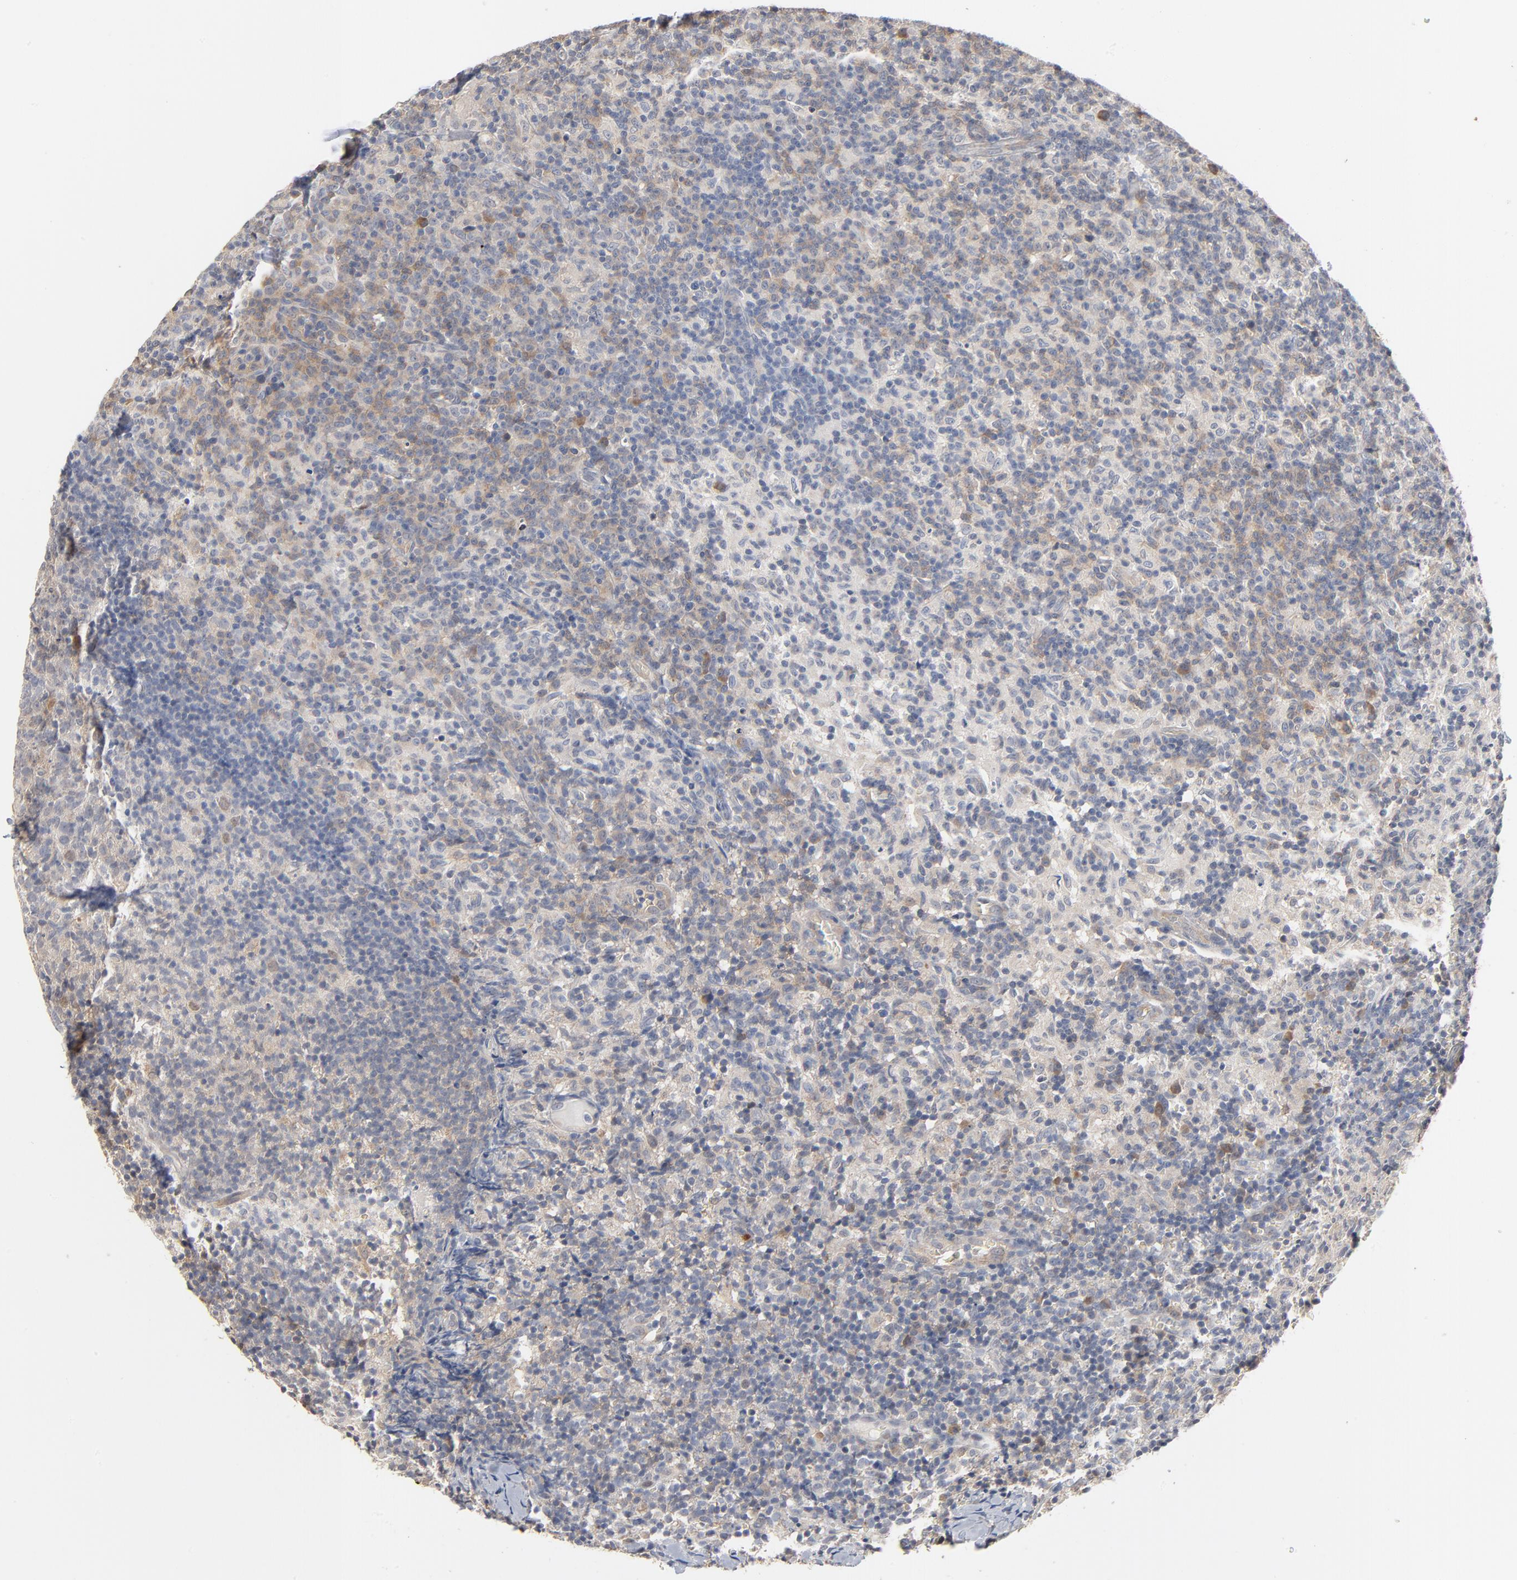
{"staining": {"intensity": "weak", "quantity": "25%-75%", "location": "cytoplasmic/membranous"}, "tissue": "lymph node", "cell_type": "Germinal center cells", "image_type": "normal", "snomed": [{"axis": "morphology", "description": "Normal tissue, NOS"}, {"axis": "morphology", "description": "Inflammation, NOS"}, {"axis": "topography", "description": "Lymph node"}], "caption": "Lymph node stained with a brown dye exhibits weak cytoplasmic/membranous positive staining in approximately 25%-75% of germinal center cells.", "gene": "EPCAM", "patient": {"sex": "male", "age": 55}}